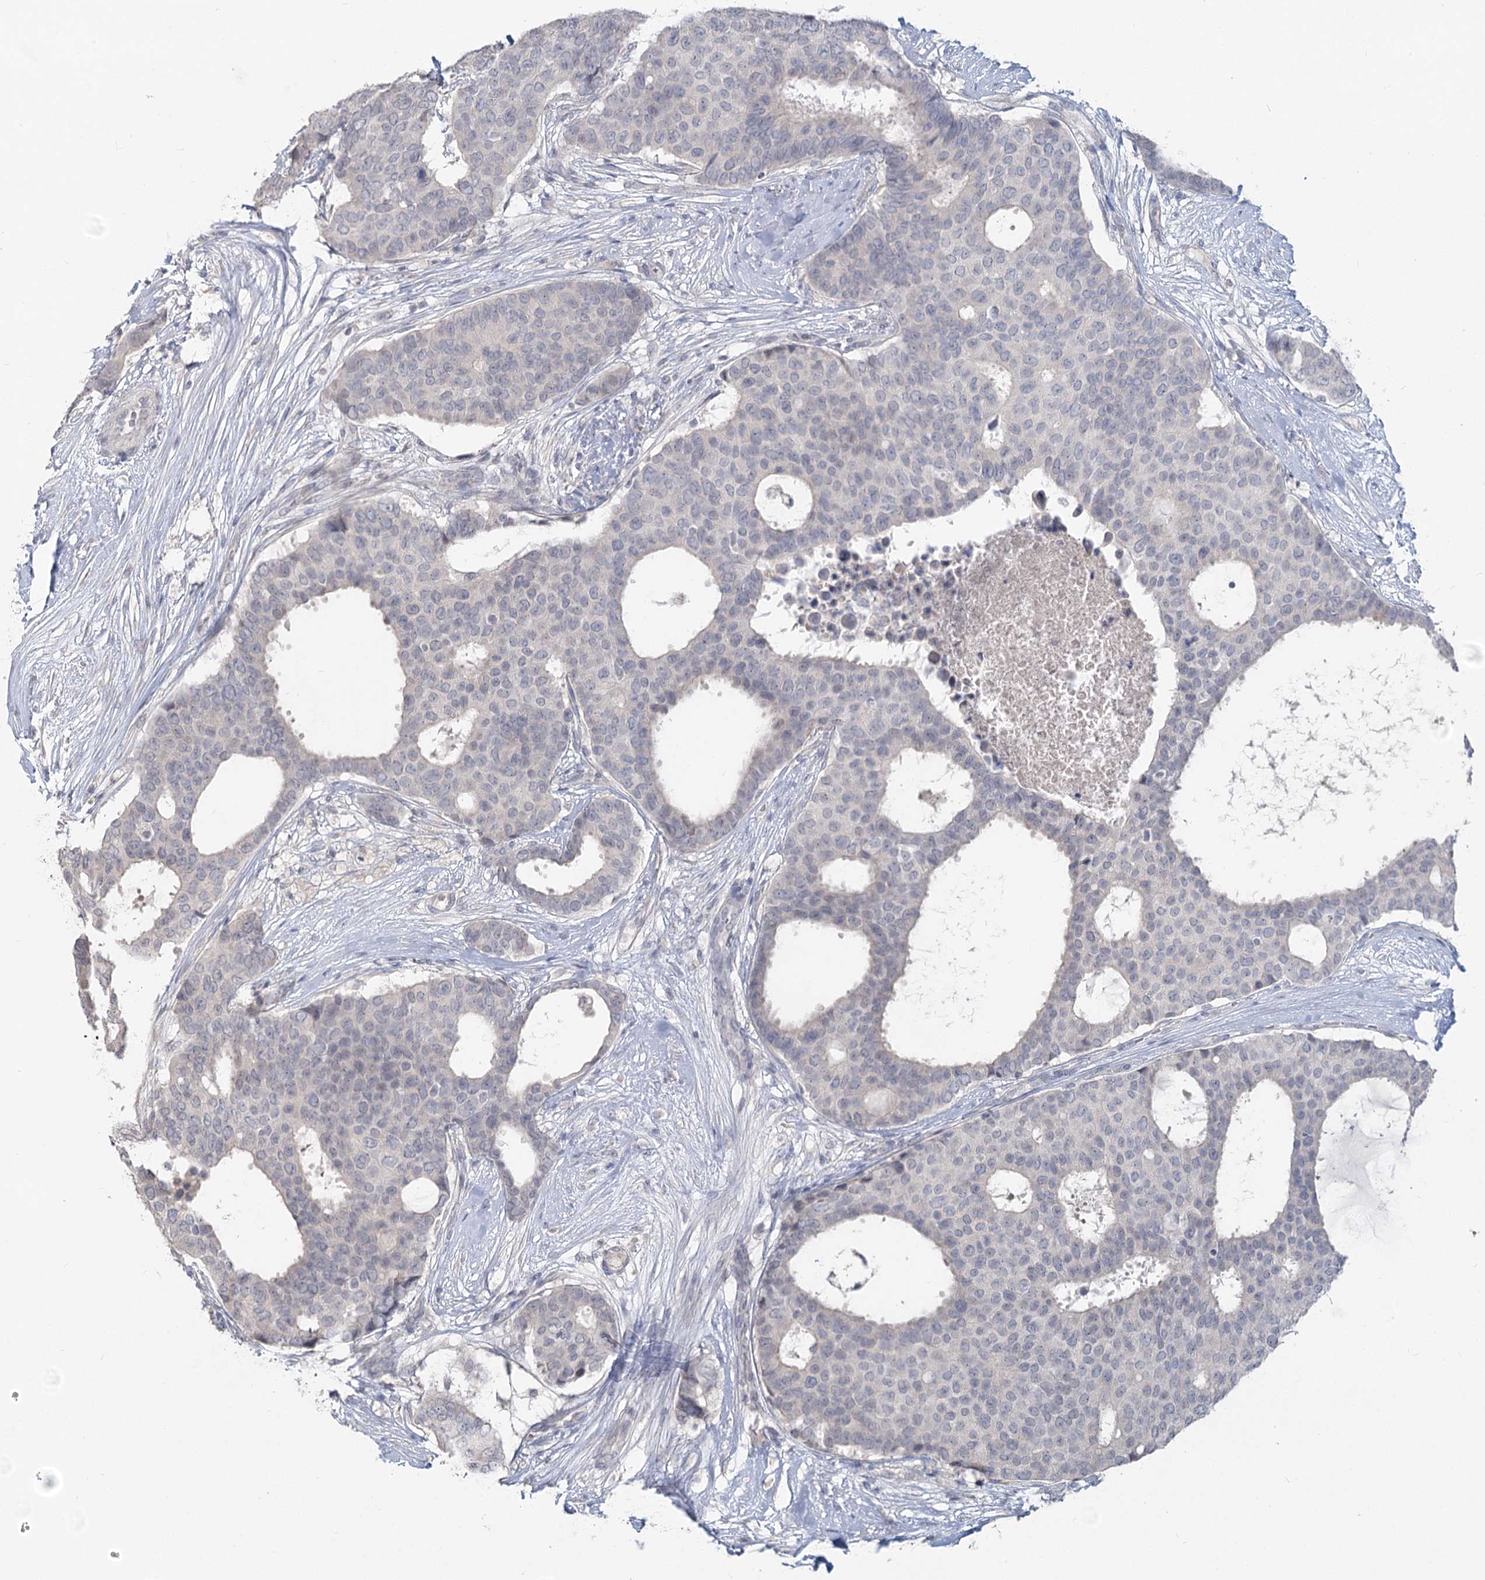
{"staining": {"intensity": "negative", "quantity": "none", "location": "none"}, "tissue": "breast cancer", "cell_type": "Tumor cells", "image_type": "cancer", "snomed": [{"axis": "morphology", "description": "Duct carcinoma"}, {"axis": "topography", "description": "Breast"}], "caption": "Immunohistochemistry histopathology image of breast cancer stained for a protein (brown), which exhibits no positivity in tumor cells. (Brightfield microscopy of DAB immunohistochemistry at high magnification).", "gene": "SLC9A3", "patient": {"sex": "female", "age": 75}}